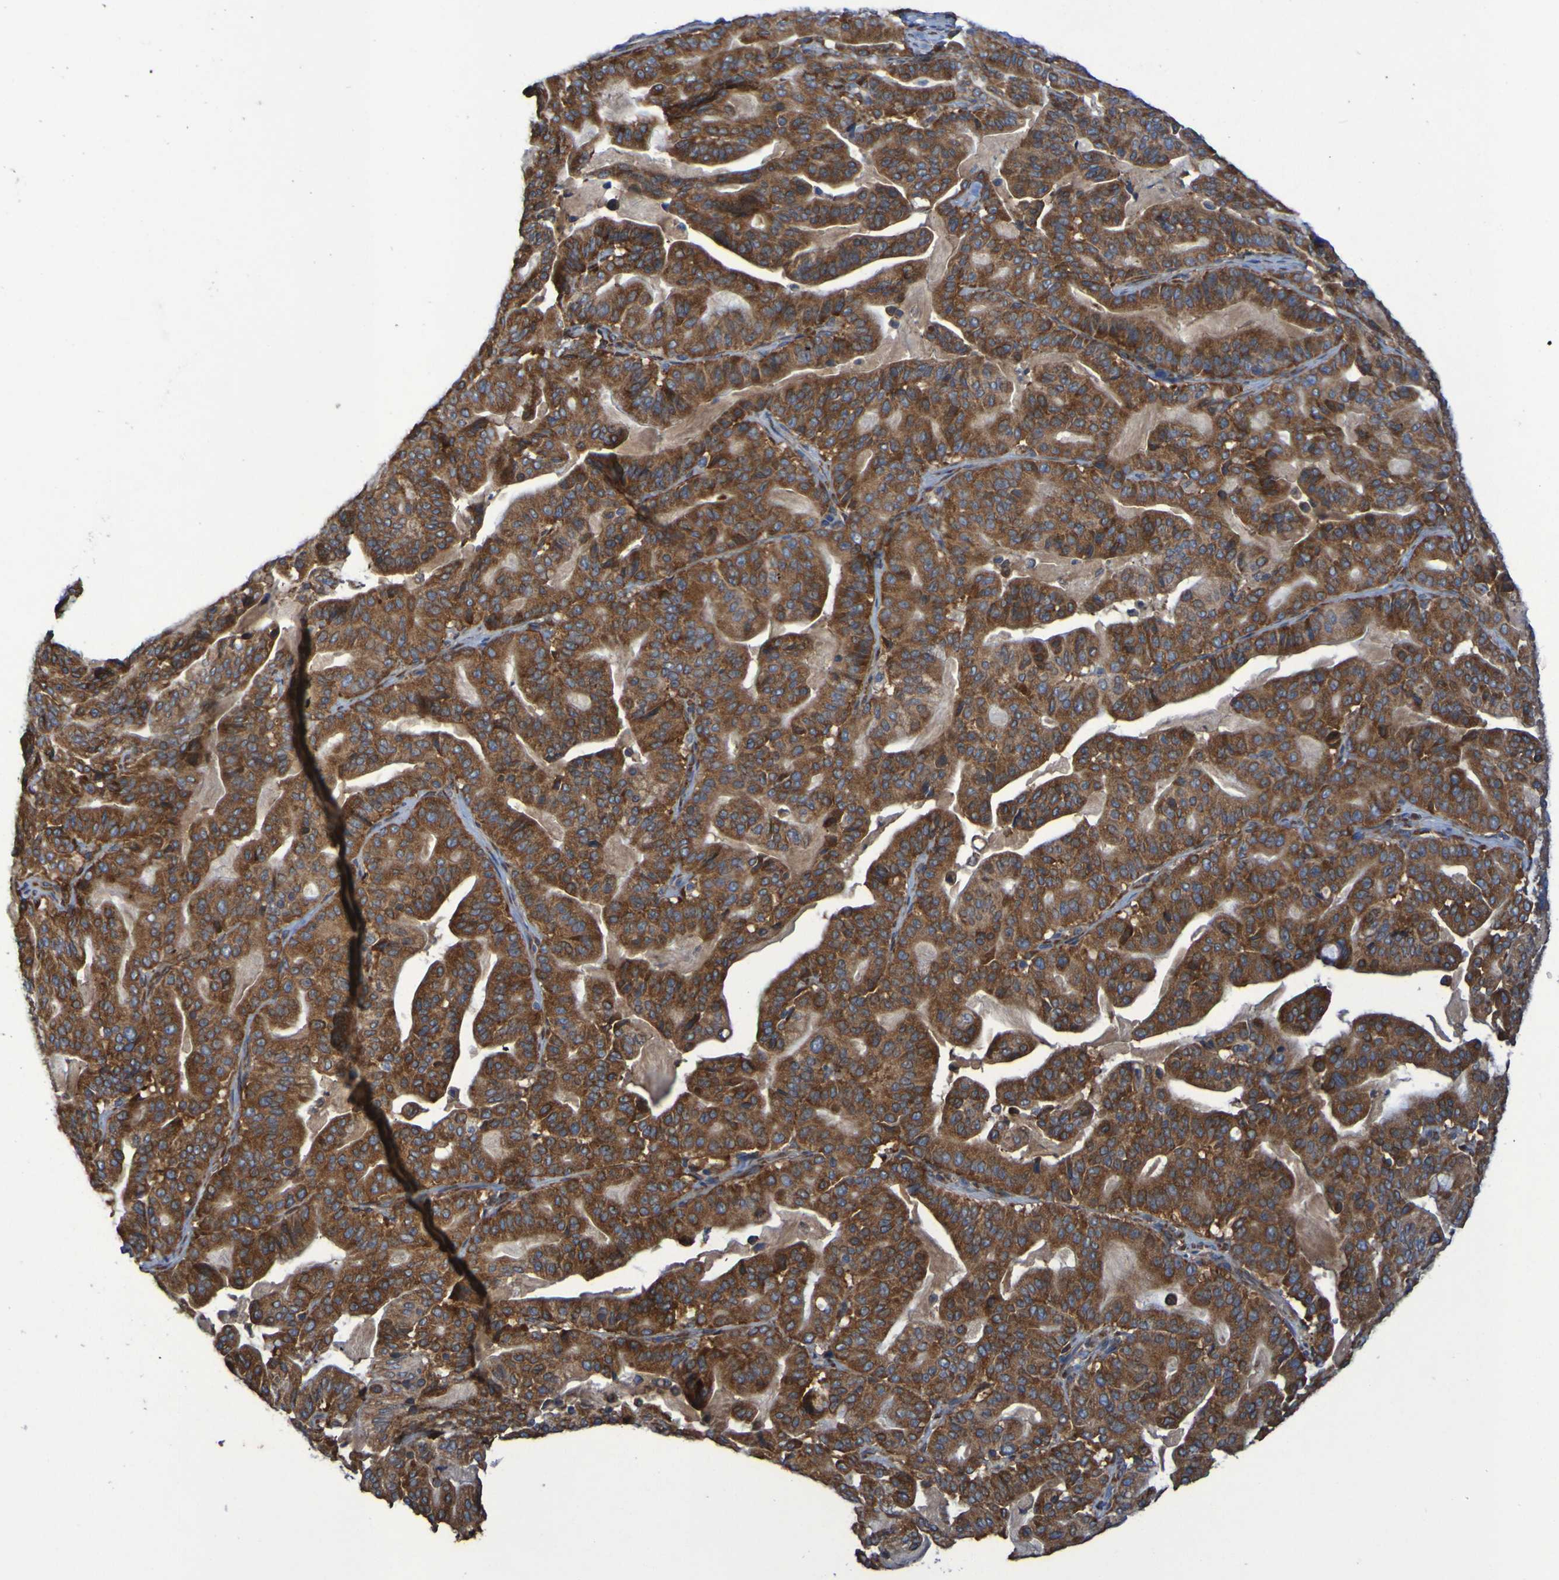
{"staining": {"intensity": "strong", "quantity": ">75%", "location": "cytoplasmic/membranous"}, "tissue": "pancreatic cancer", "cell_type": "Tumor cells", "image_type": "cancer", "snomed": [{"axis": "morphology", "description": "Adenocarcinoma, NOS"}, {"axis": "topography", "description": "Pancreas"}], "caption": "IHC photomicrograph of neoplastic tissue: pancreatic cancer (adenocarcinoma) stained using IHC exhibits high levels of strong protein expression localized specifically in the cytoplasmic/membranous of tumor cells, appearing as a cytoplasmic/membranous brown color.", "gene": "FKBP3", "patient": {"sex": "male", "age": 63}}